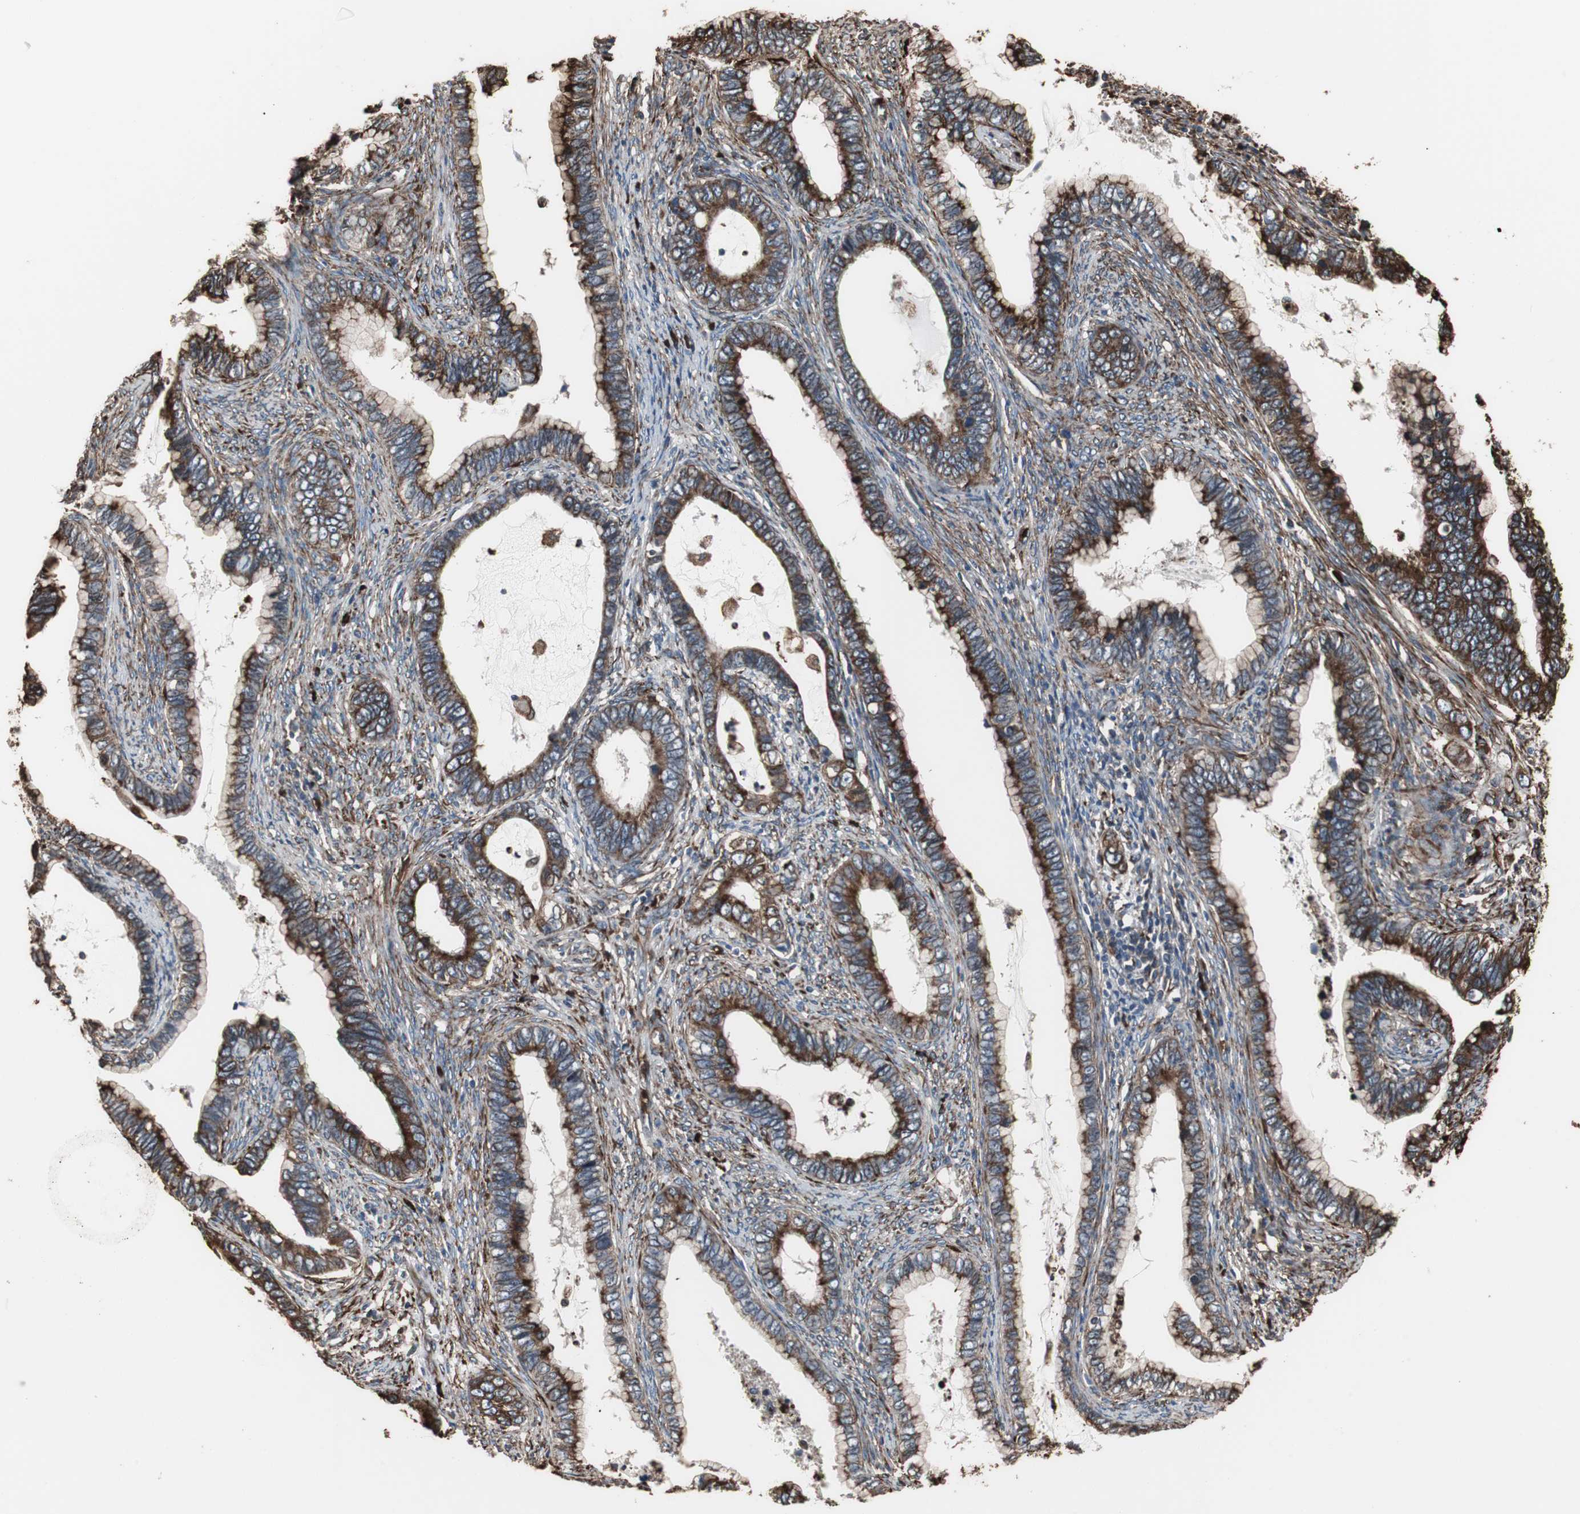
{"staining": {"intensity": "strong", "quantity": ">75%", "location": "cytoplasmic/membranous"}, "tissue": "cervical cancer", "cell_type": "Tumor cells", "image_type": "cancer", "snomed": [{"axis": "morphology", "description": "Adenocarcinoma, NOS"}, {"axis": "topography", "description": "Cervix"}], "caption": "DAB (3,3'-diaminobenzidine) immunohistochemical staining of adenocarcinoma (cervical) reveals strong cytoplasmic/membranous protein expression in approximately >75% of tumor cells. The protein of interest is stained brown, and the nuclei are stained in blue (DAB (3,3'-diaminobenzidine) IHC with brightfield microscopy, high magnification).", "gene": "CALU", "patient": {"sex": "female", "age": 44}}